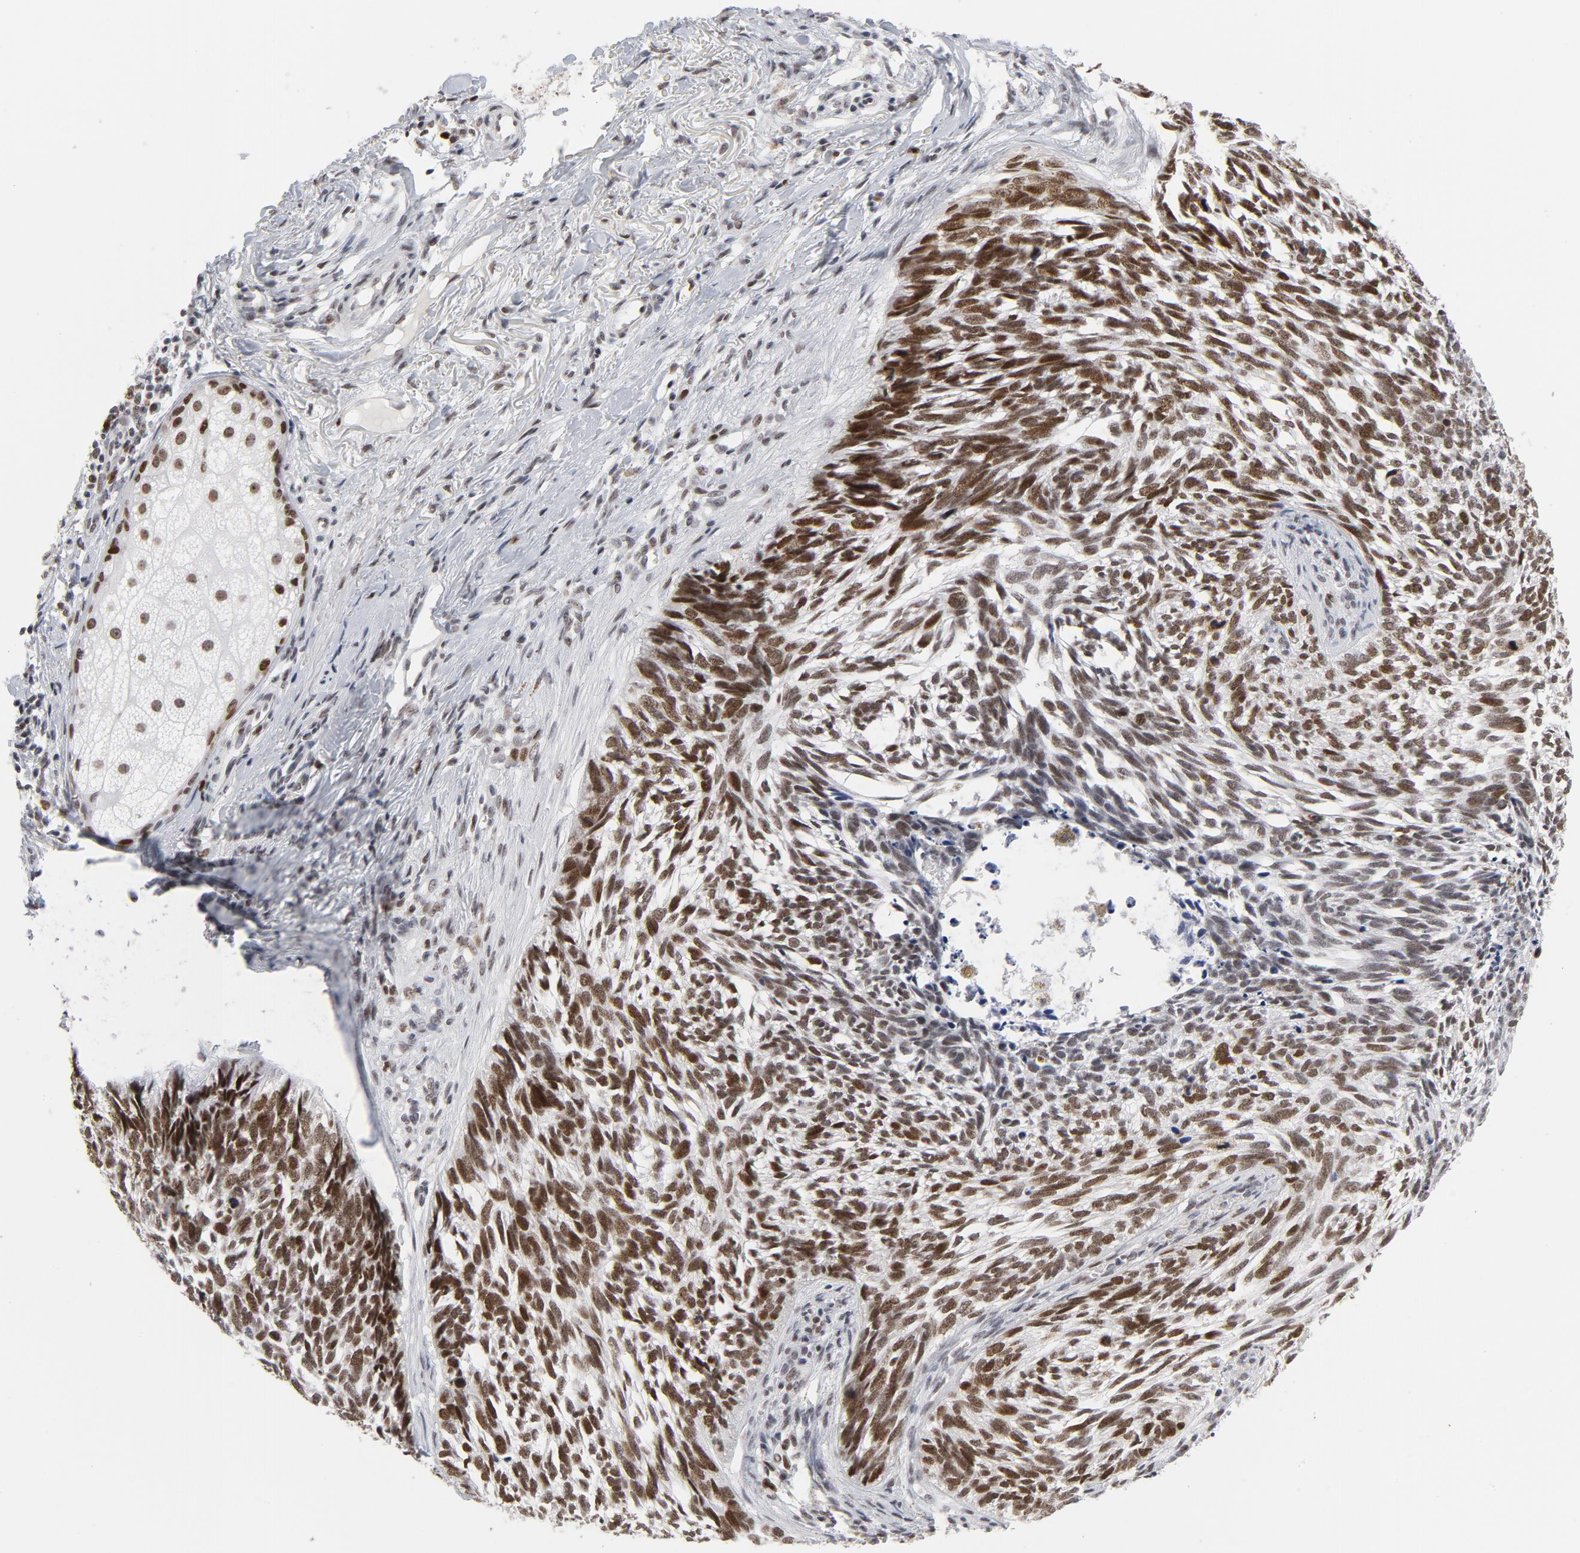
{"staining": {"intensity": "strong", "quantity": ">75%", "location": "nuclear"}, "tissue": "skin cancer", "cell_type": "Tumor cells", "image_type": "cancer", "snomed": [{"axis": "morphology", "description": "Basal cell carcinoma"}, {"axis": "topography", "description": "Skin"}], "caption": "Tumor cells reveal high levels of strong nuclear expression in approximately >75% of cells in basal cell carcinoma (skin). The staining was performed using DAB (3,3'-diaminobenzidine), with brown indicating positive protein expression. Nuclei are stained blue with hematoxylin.", "gene": "RFC4", "patient": {"sex": "male", "age": 63}}